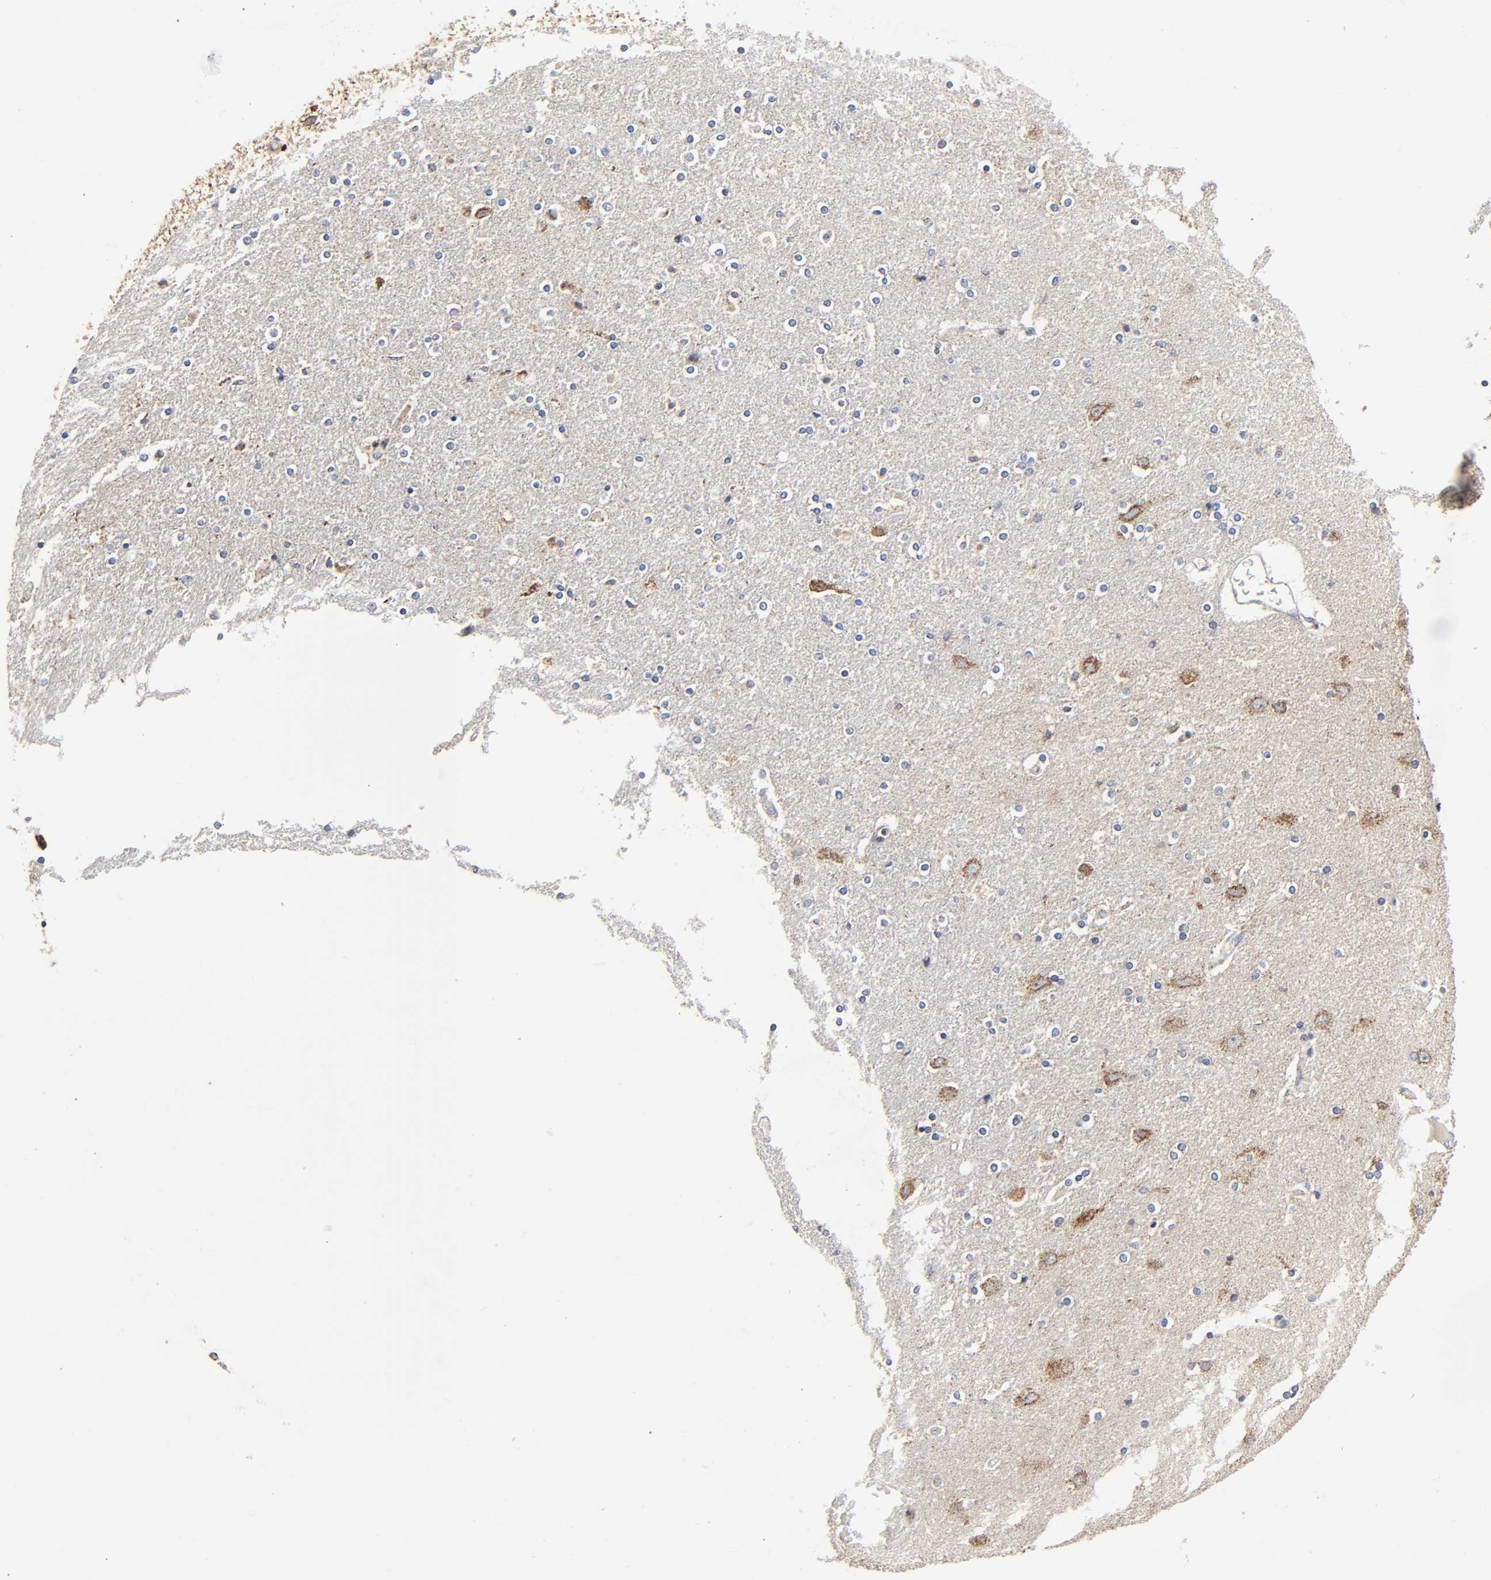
{"staining": {"intensity": "weak", "quantity": "<25%", "location": "cytoplasmic/membranous"}, "tissue": "caudate", "cell_type": "Glial cells", "image_type": "normal", "snomed": [{"axis": "morphology", "description": "Normal tissue, NOS"}, {"axis": "topography", "description": "Lateral ventricle wall"}], "caption": "Human caudate stained for a protein using IHC displays no staining in glial cells.", "gene": "COX6B1", "patient": {"sex": "female", "age": 54}}